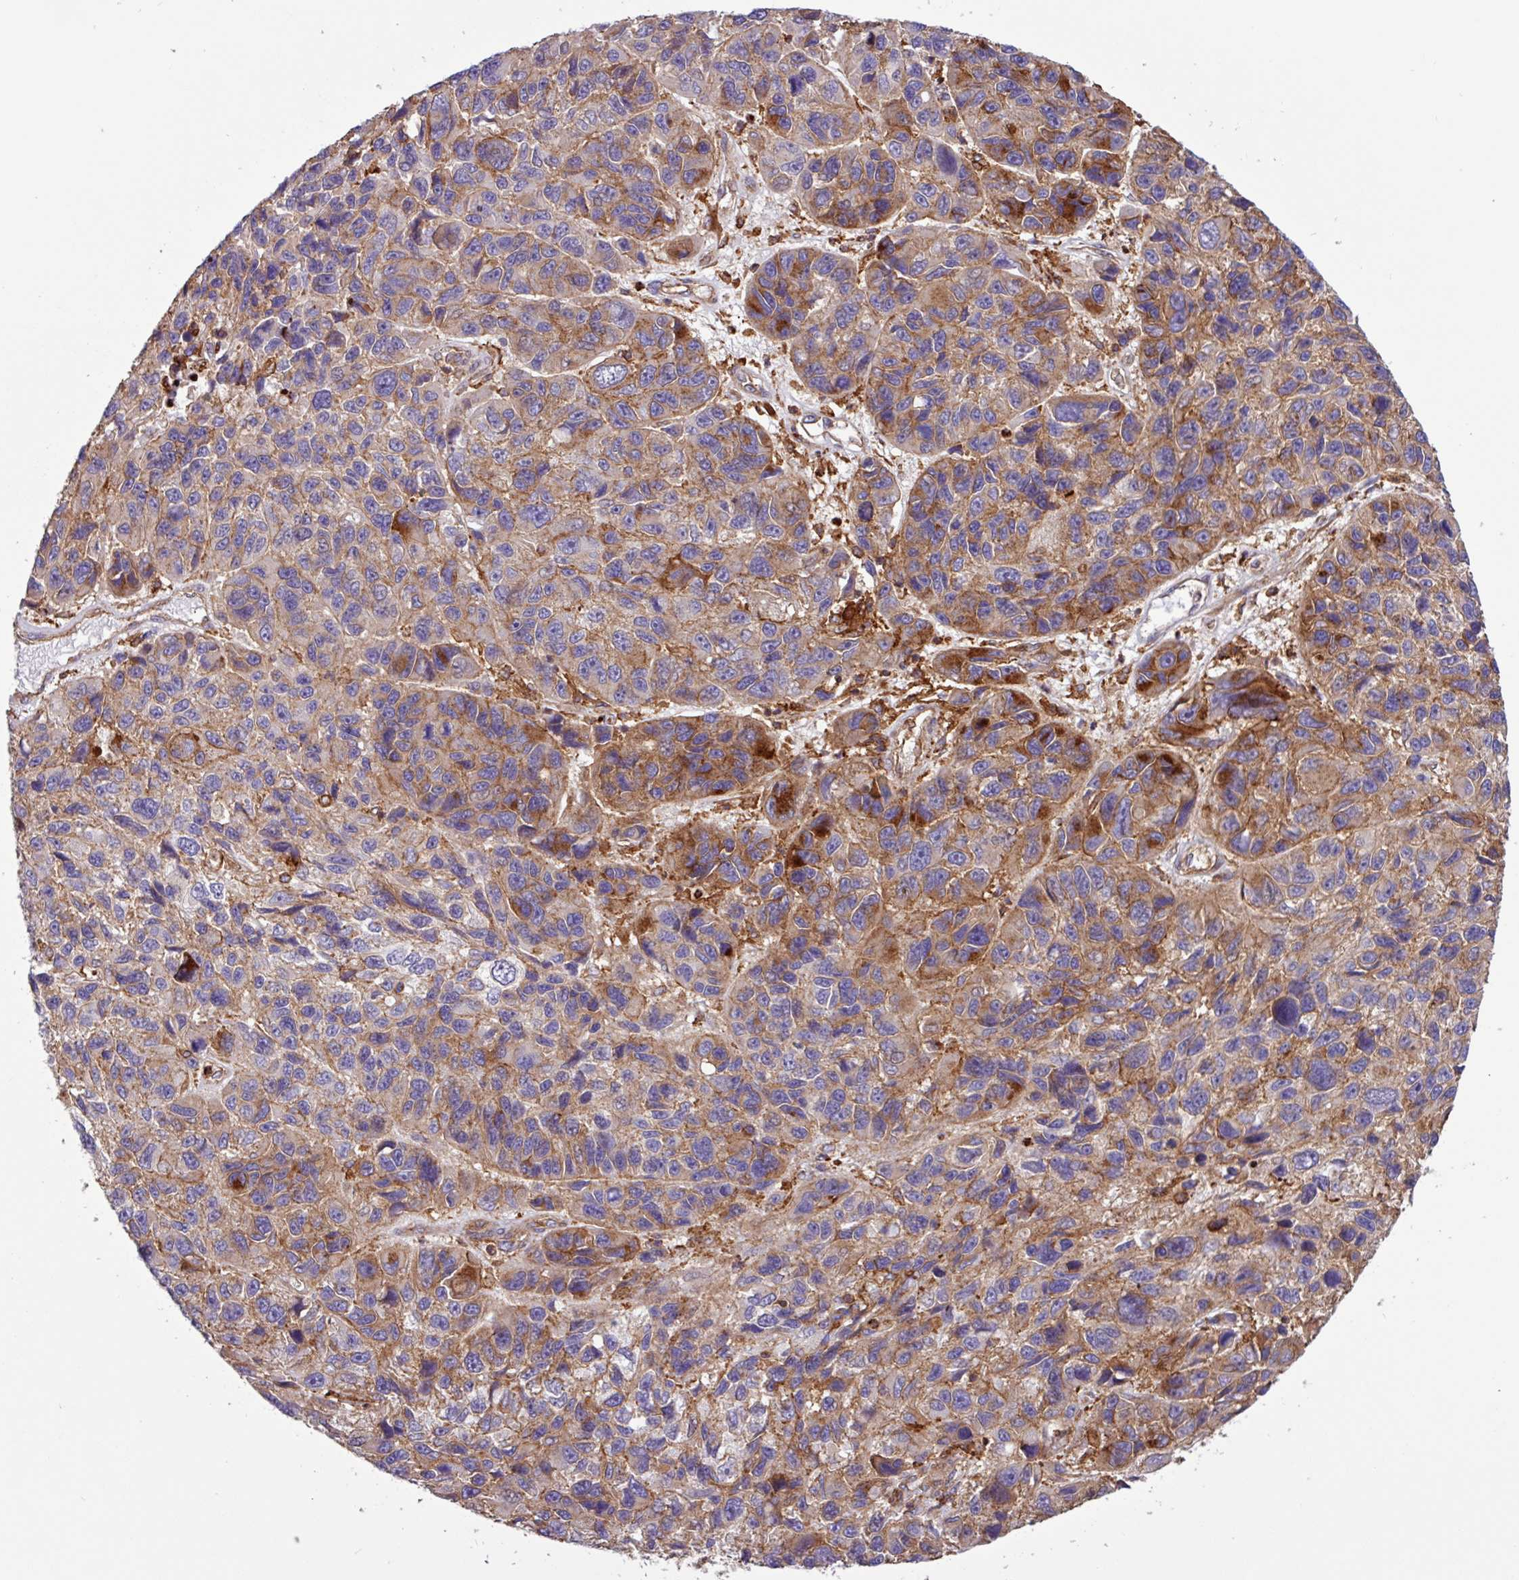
{"staining": {"intensity": "strong", "quantity": "<25%", "location": "cytoplasmic/membranous"}, "tissue": "melanoma", "cell_type": "Tumor cells", "image_type": "cancer", "snomed": [{"axis": "morphology", "description": "Malignant melanoma, NOS"}, {"axis": "topography", "description": "Skin"}], "caption": "DAB (3,3'-diaminobenzidine) immunohistochemical staining of human malignant melanoma displays strong cytoplasmic/membranous protein staining in about <25% of tumor cells. (IHC, brightfield microscopy, high magnification).", "gene": "ACTR3", "patient": {"sex": "male", "age": 53}}